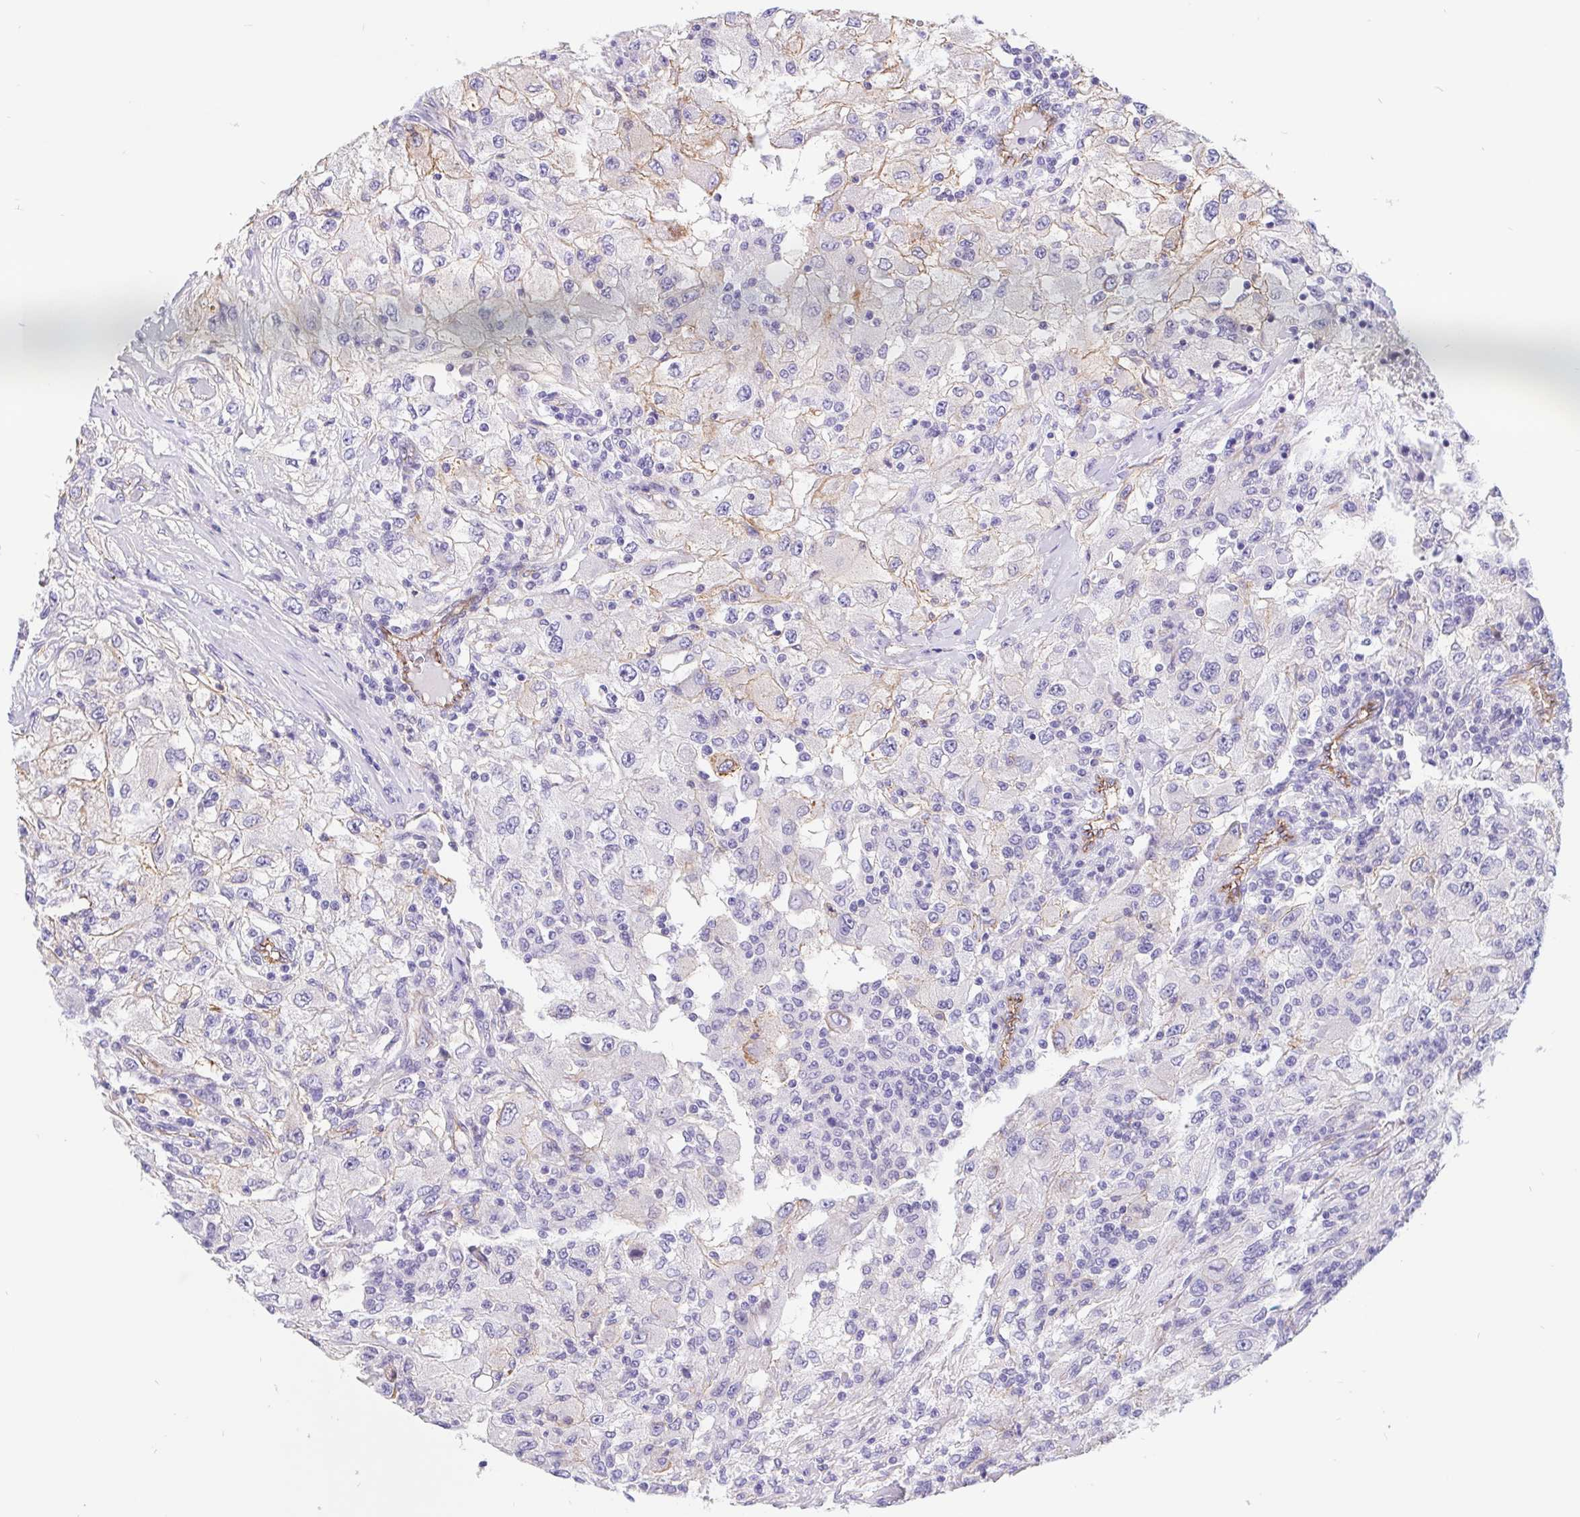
{"staining": {"intensity": "negative", "quantity": "none", "location": "none"}, "tissue": "renal cancer", "cell_type": "Tumor cells", "image_type": "cancer", "snomed": [{"axis": "morphology", "description": "Adenocarcinoma, NOS"}, {"axis": "topography", "description": "Kidney"}], "caption": "Histopathology image shows no significant protein staining in tumor cells of renal cancer.", "gene": "LIMCH1", "patient": {"sex": "female", "age": 67}}